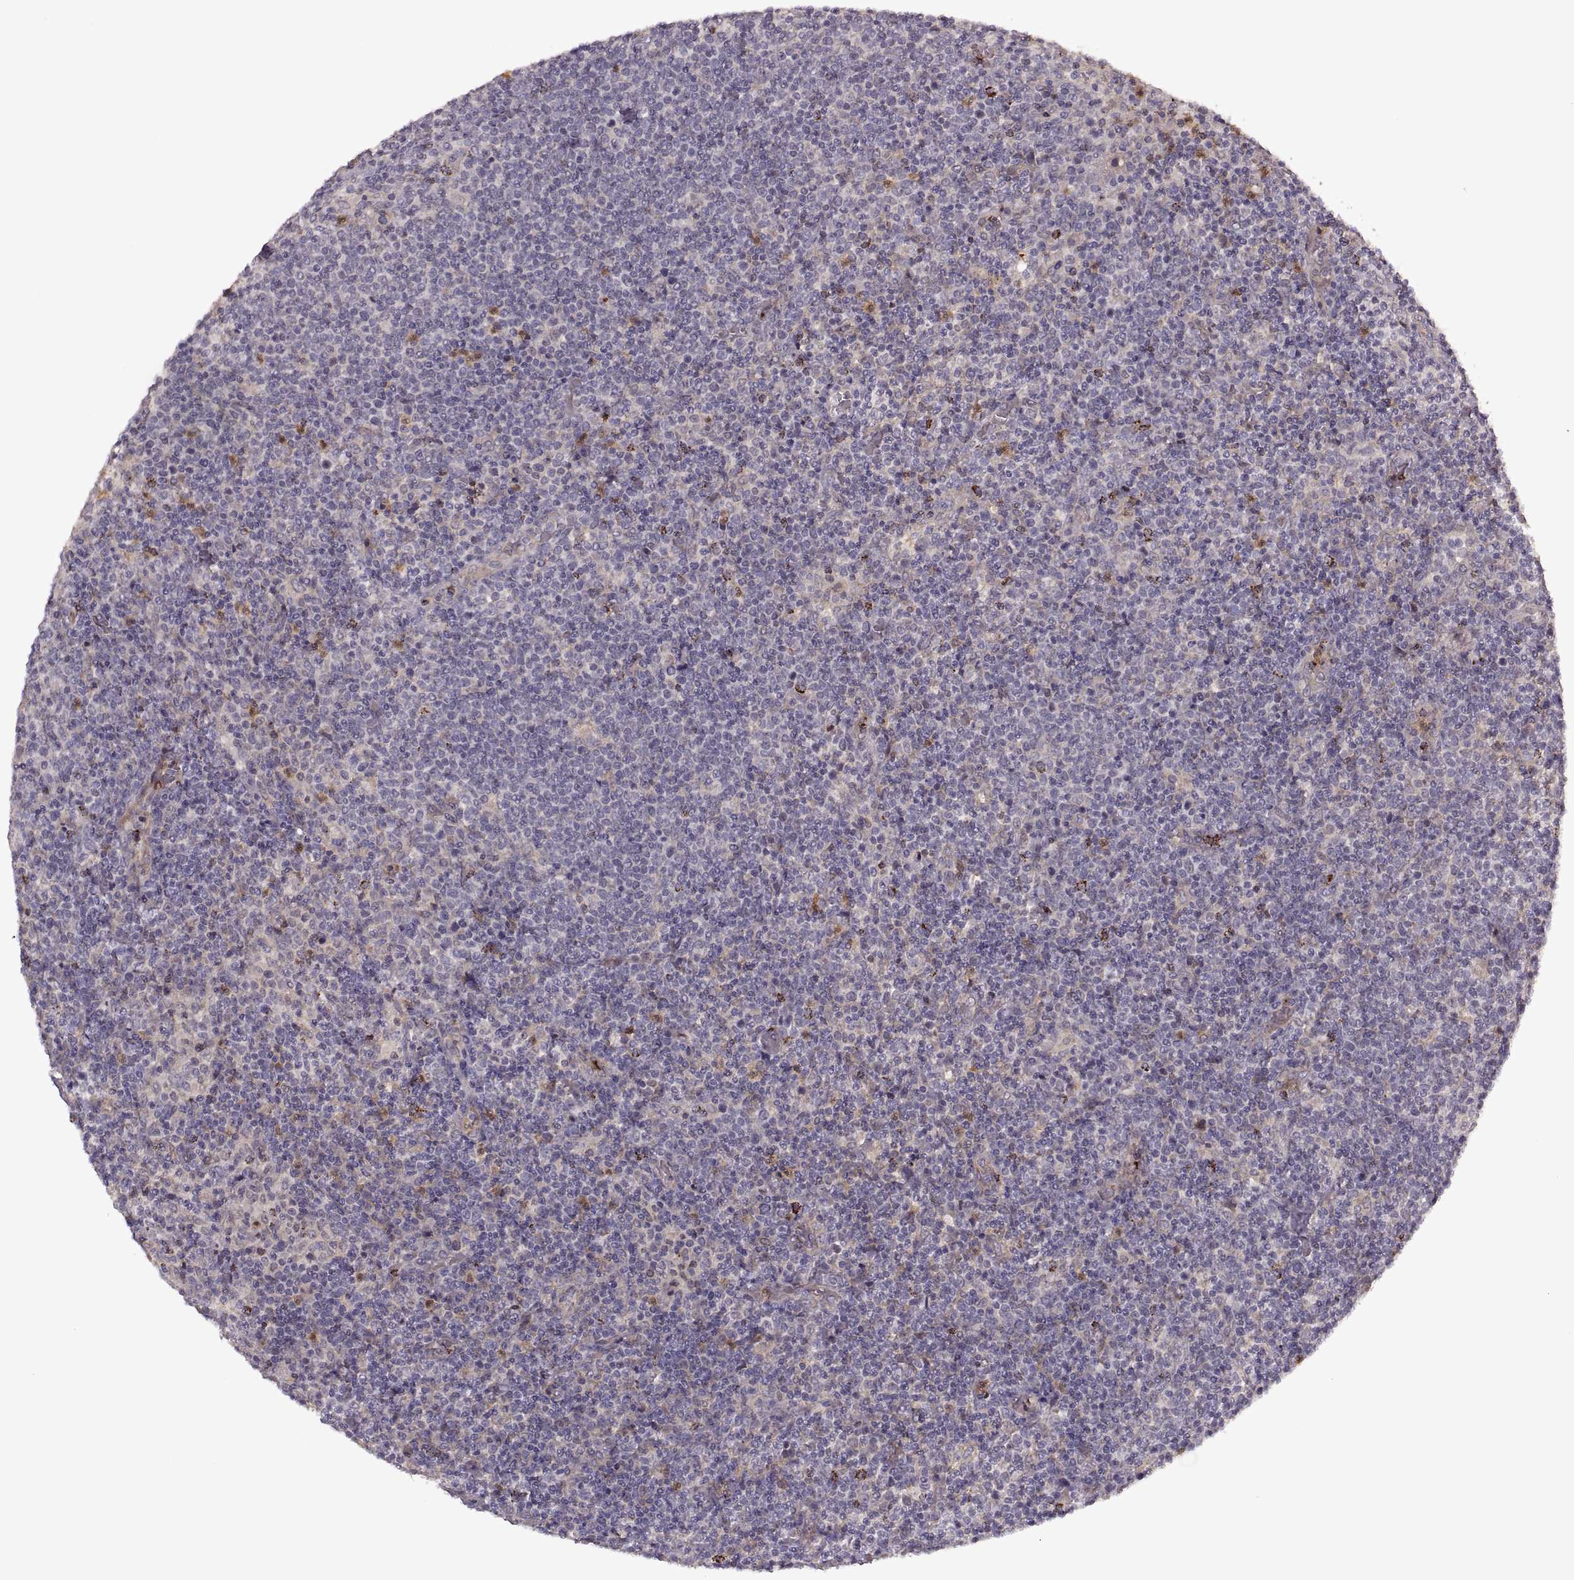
{"staining": {"intensity": "negative", "quantity": "none", "location": "none"}, "tissue": "lymphoma", "cell_type": "Tumor cells", "image_type": "cancer", "snomed": [{"axis": "morphology", "description": "Malignant lymphoma, non-Hodgkin's type, High grade"}, {"axis": "topography", "description": "Lymph node"}], "caption": "DAB (3,3'-diaminobenzidine) immunohistochemical staining of lymphoma exhibits no significant expression in tumor cells. (DAB immunohistochemistry visualized using brightfield microscopy, high magnification).", "gene": "PIERCE1", "patient": {"sex": "male", "age": 61}}